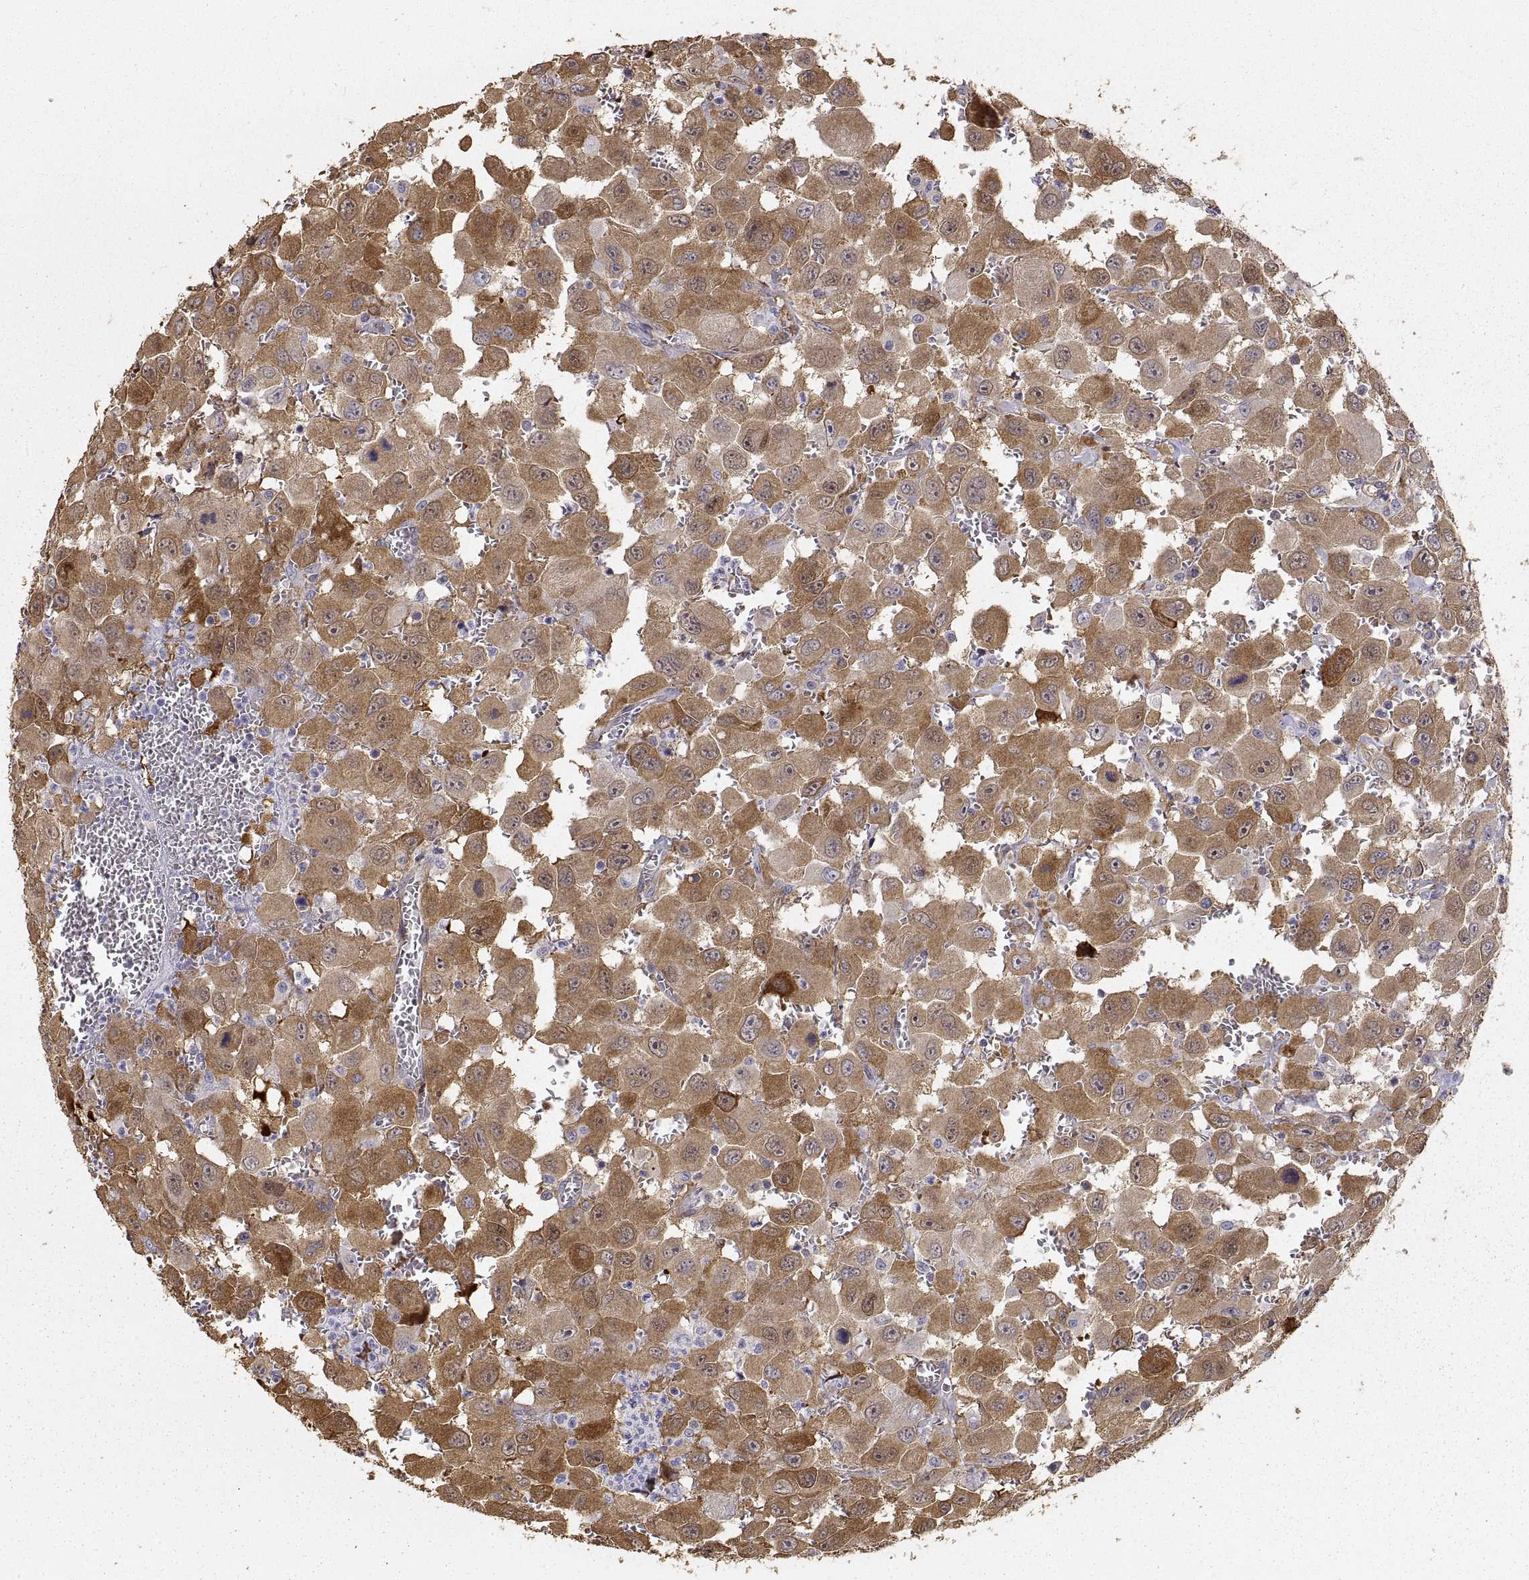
{"staining": {"intensity": "moderate", "quantity": ">75%", "location": "cytoplasmic/membranous"}, "tissue": "head and neck cancer", "cell_type": "Tumor cells", "image_type": "cancer", "snomed": [{"axis": "morphology", "description": "Squamous cell carcinoma, NOS"}, {"axis": "morphology", "description": "Squamous cell carcinoma, metastatic, NOS"}, {"axis": "topography", "description": "Oral tissue"}, {"axis": "topography", "description": "Head-Neck"}], "caption": "There is medium levels of moderate cytoplasmic/membranous staining in tumor cells of head and neck cancer, as demonstrated by immunohistochemical staining (brown color).", "gene": "HSP90AB1", "patient": {"sex": "female", "age": 85}}